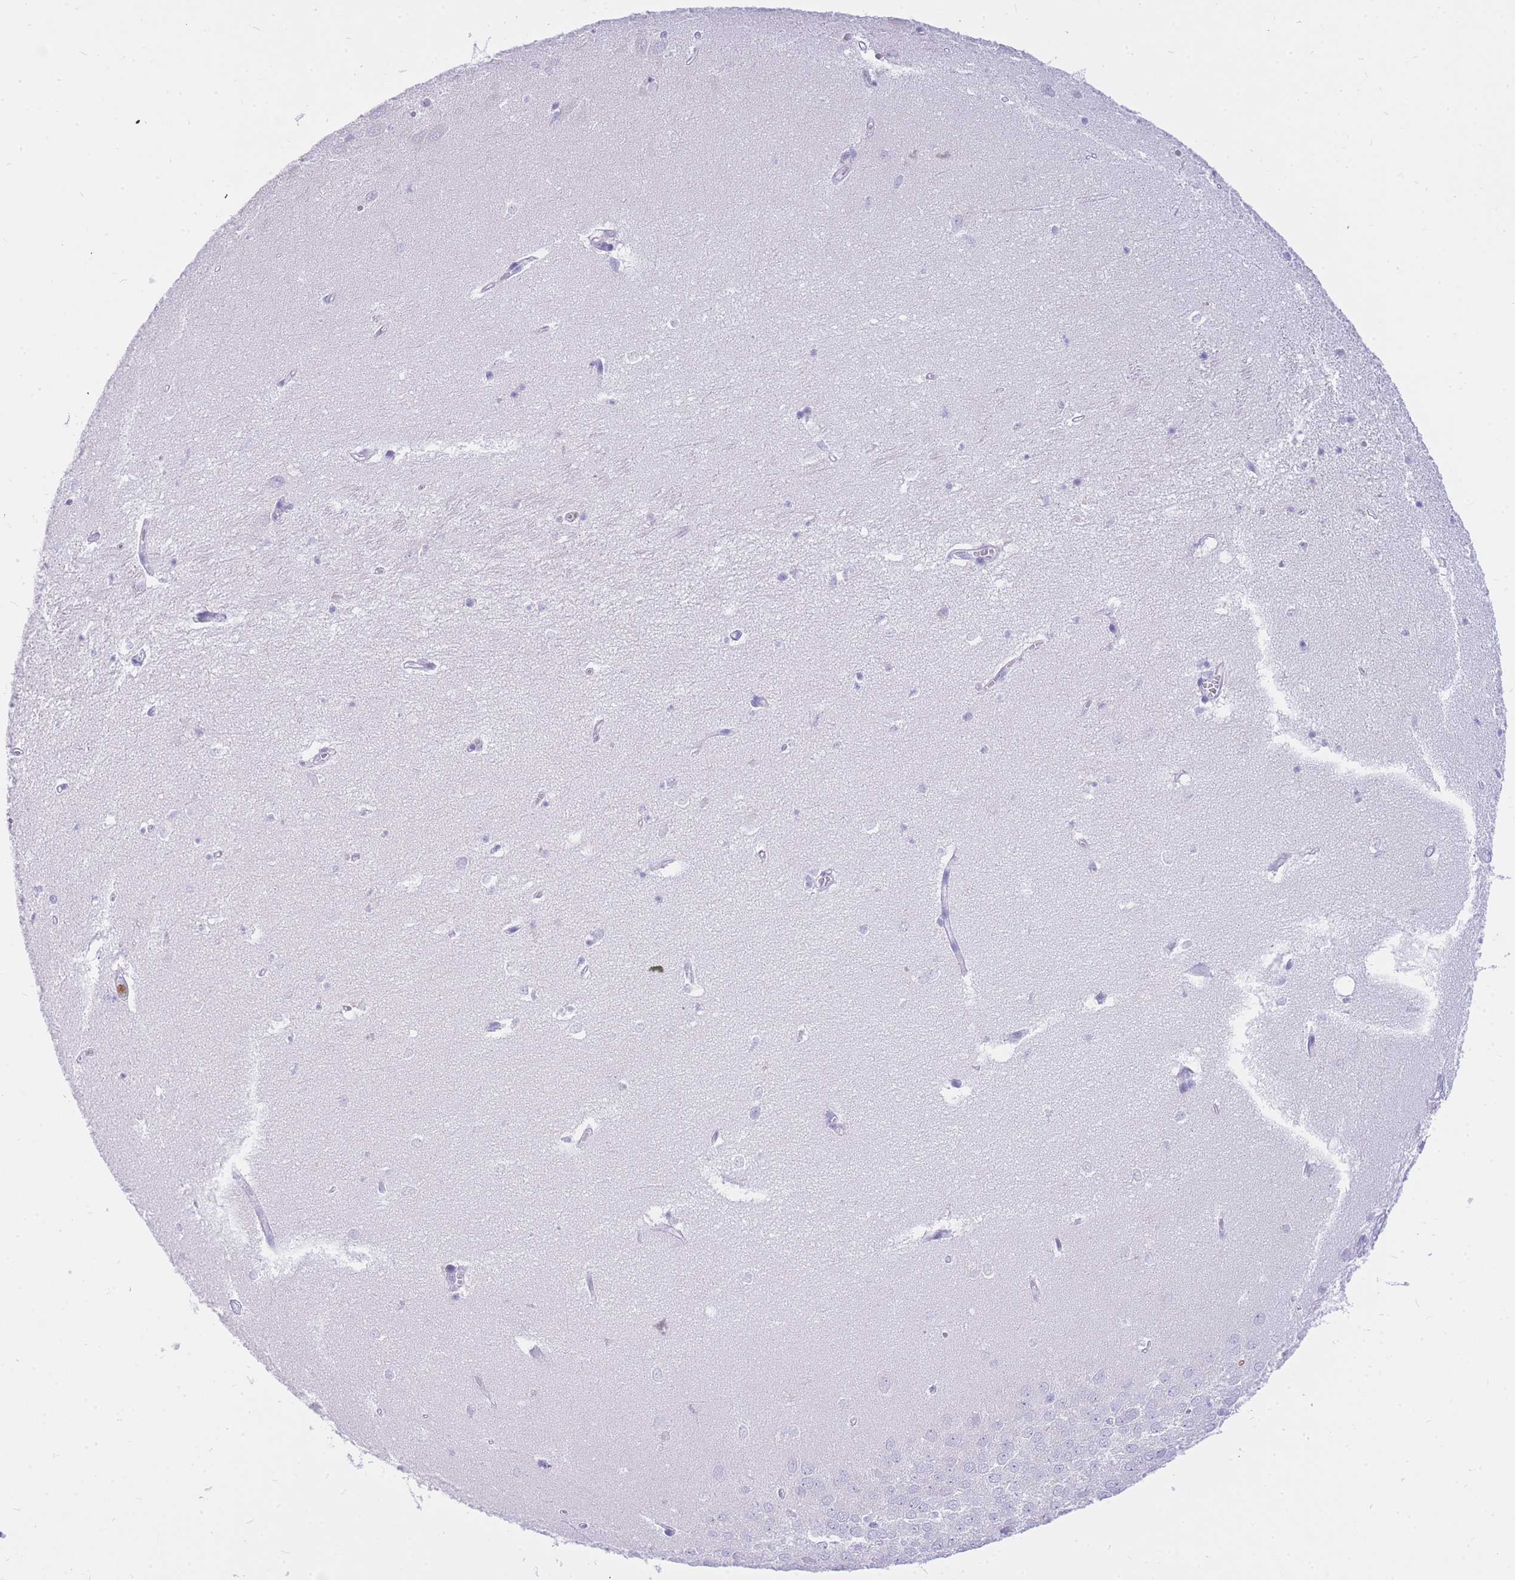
{"staining": {"intensity": "negative", "quantity": "none", "location": "none"}, "tissue": "hippocampus", "cell_type": "Glial cells", "image_type": "normal", "snomed": [{"axis": "morphology", "description": "Normal tissue, NOS"}, {"axis": "topography", "description": "Hippocampus"}], "caption": "Immunohistochemistry photomicrograph of normal hippocampus: hippocampus stained with DAB shows no significant protein positivity in glial cells. Nuclei are stained in blue.", "gene": "HERC1", "patient": {"sex": "female", "age": 64}}